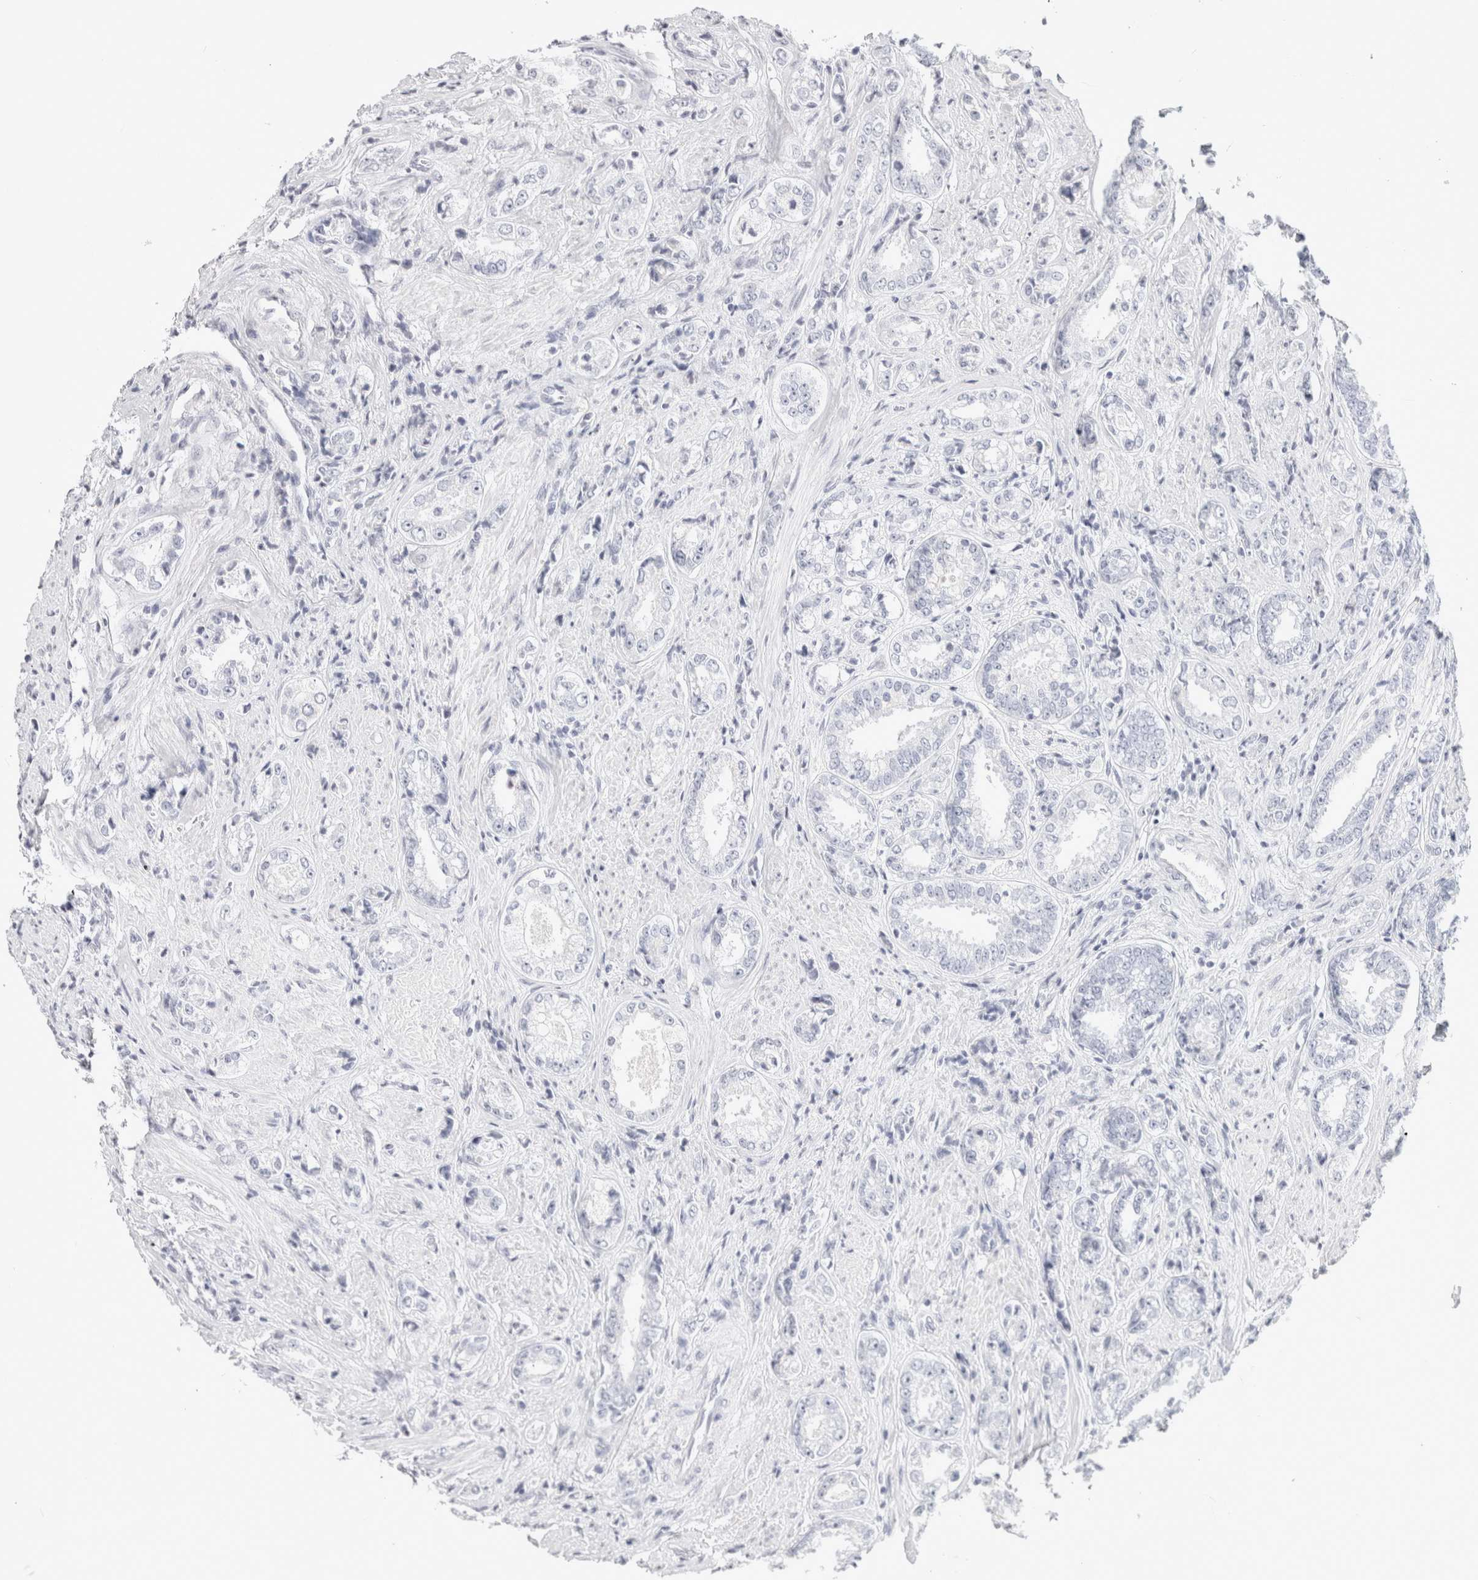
{"staining": {"intensity": "negative", "quantity": "none", "location": "none"}, "tissue": "prostate cancer", "cell_type": "Tumor cells", "image_type": "cancer", "snomed": [{"axis": "morphology", "description": "Adenocarcinoma, High grade"}, {"axis": "topography", "description": "Prostate"}], "caption": "DAB (3,3'-diaminobenzidine) immunohistochemical staining of prostate cancer displays no significant positivity in tumor cells.", "gene": "GARIN1A", "patient": {"sex": "male", "age": 61}}